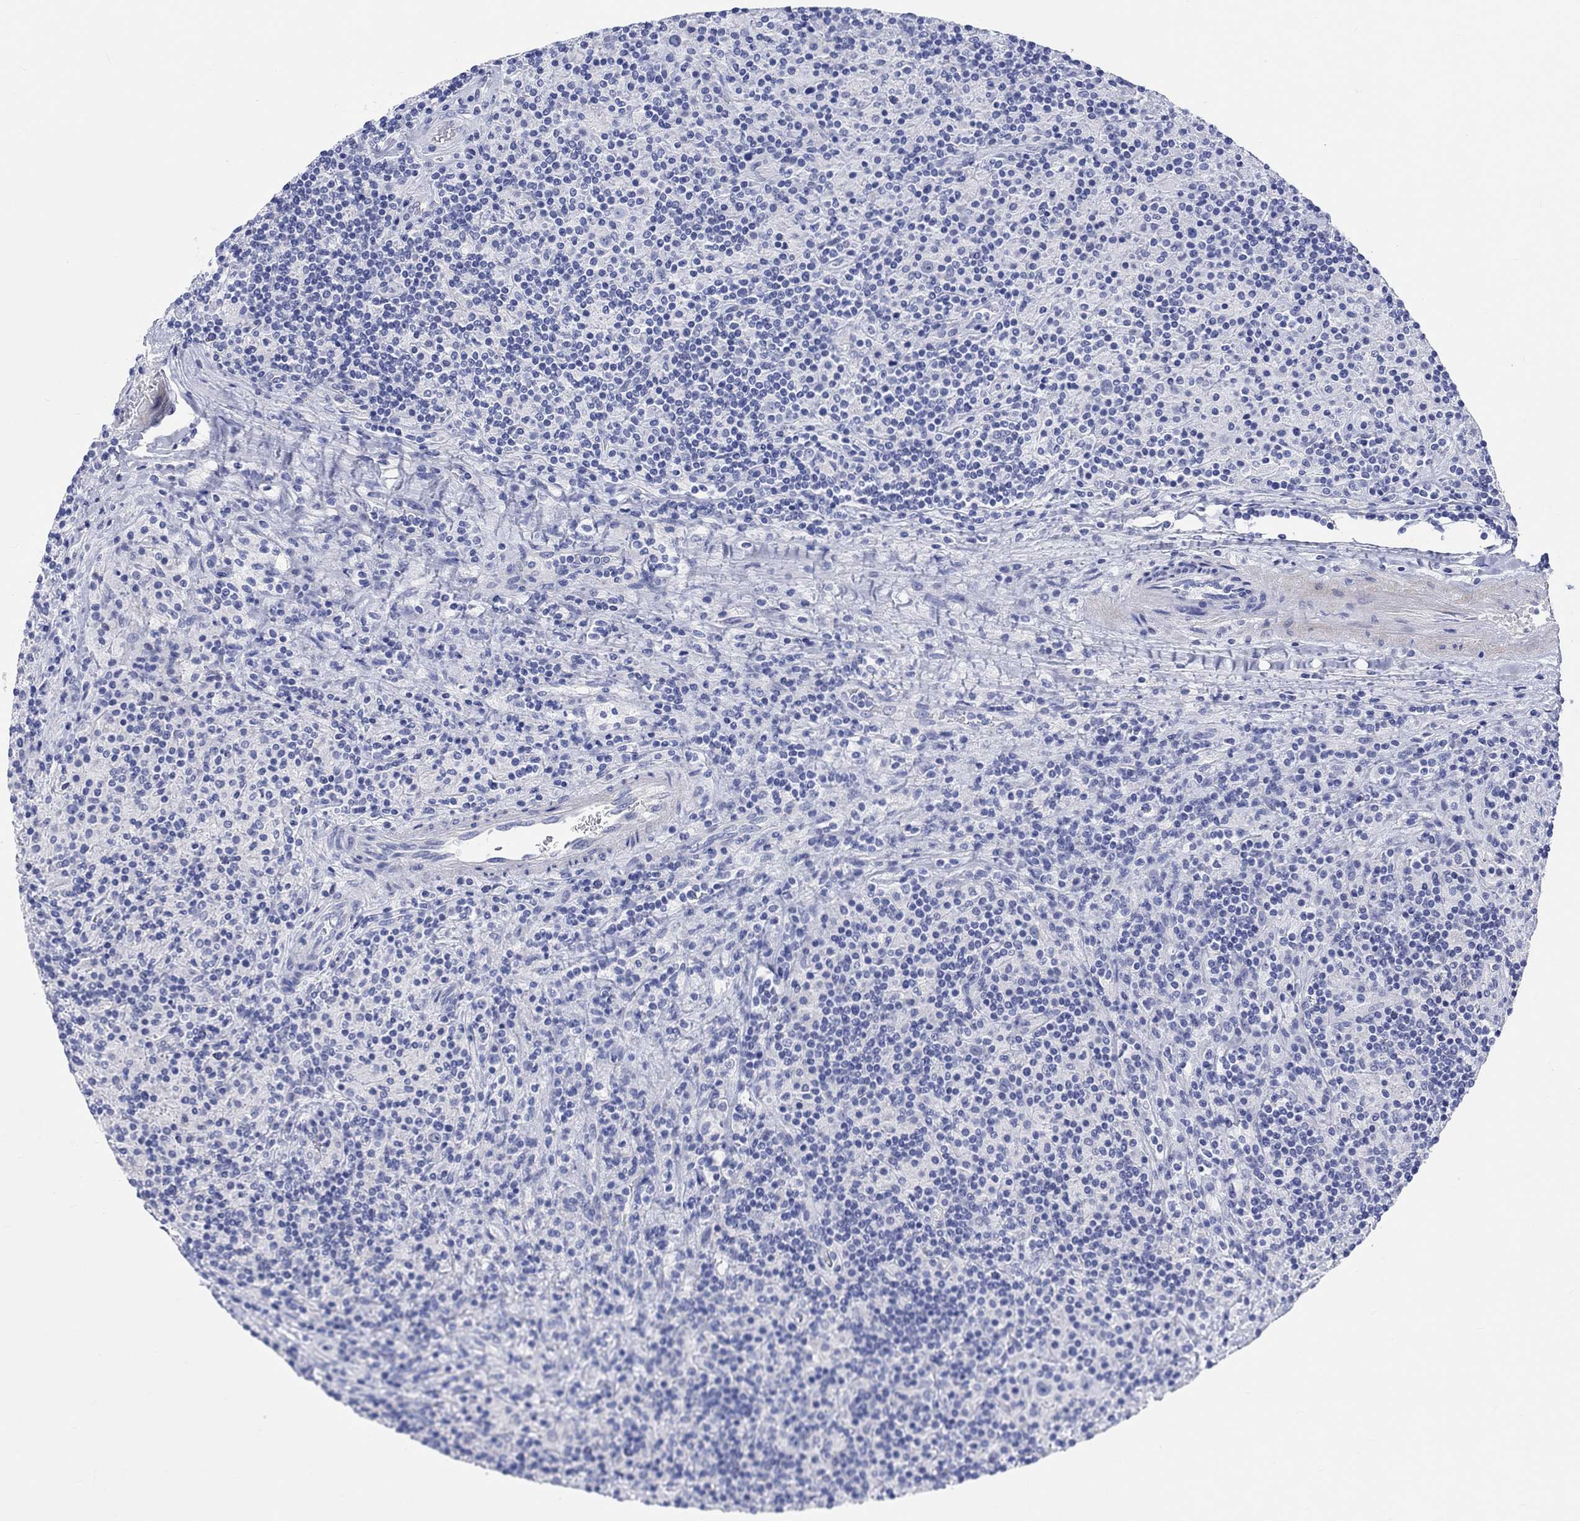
{"staining": {"intensity": "negative", "quantity": "none", "location": "none"}, "tissue": "lymphoma", "cell_type": "Tumor cells", "image_type": "cancer", "snomed": [{"axis": "morphology", "description": "Hodgkin's disease, NOS"}, {"axis": "topography", "description": "Lymph node"}], "caption": "Immunohistochemical staining of Hodgkin's disease shows no significant expression in tumor cells. (Brightfield microscopy of DAB IHC at high magnification).", "gene": "XIRP2", "patient": {"sex": "male", "age": 70}}